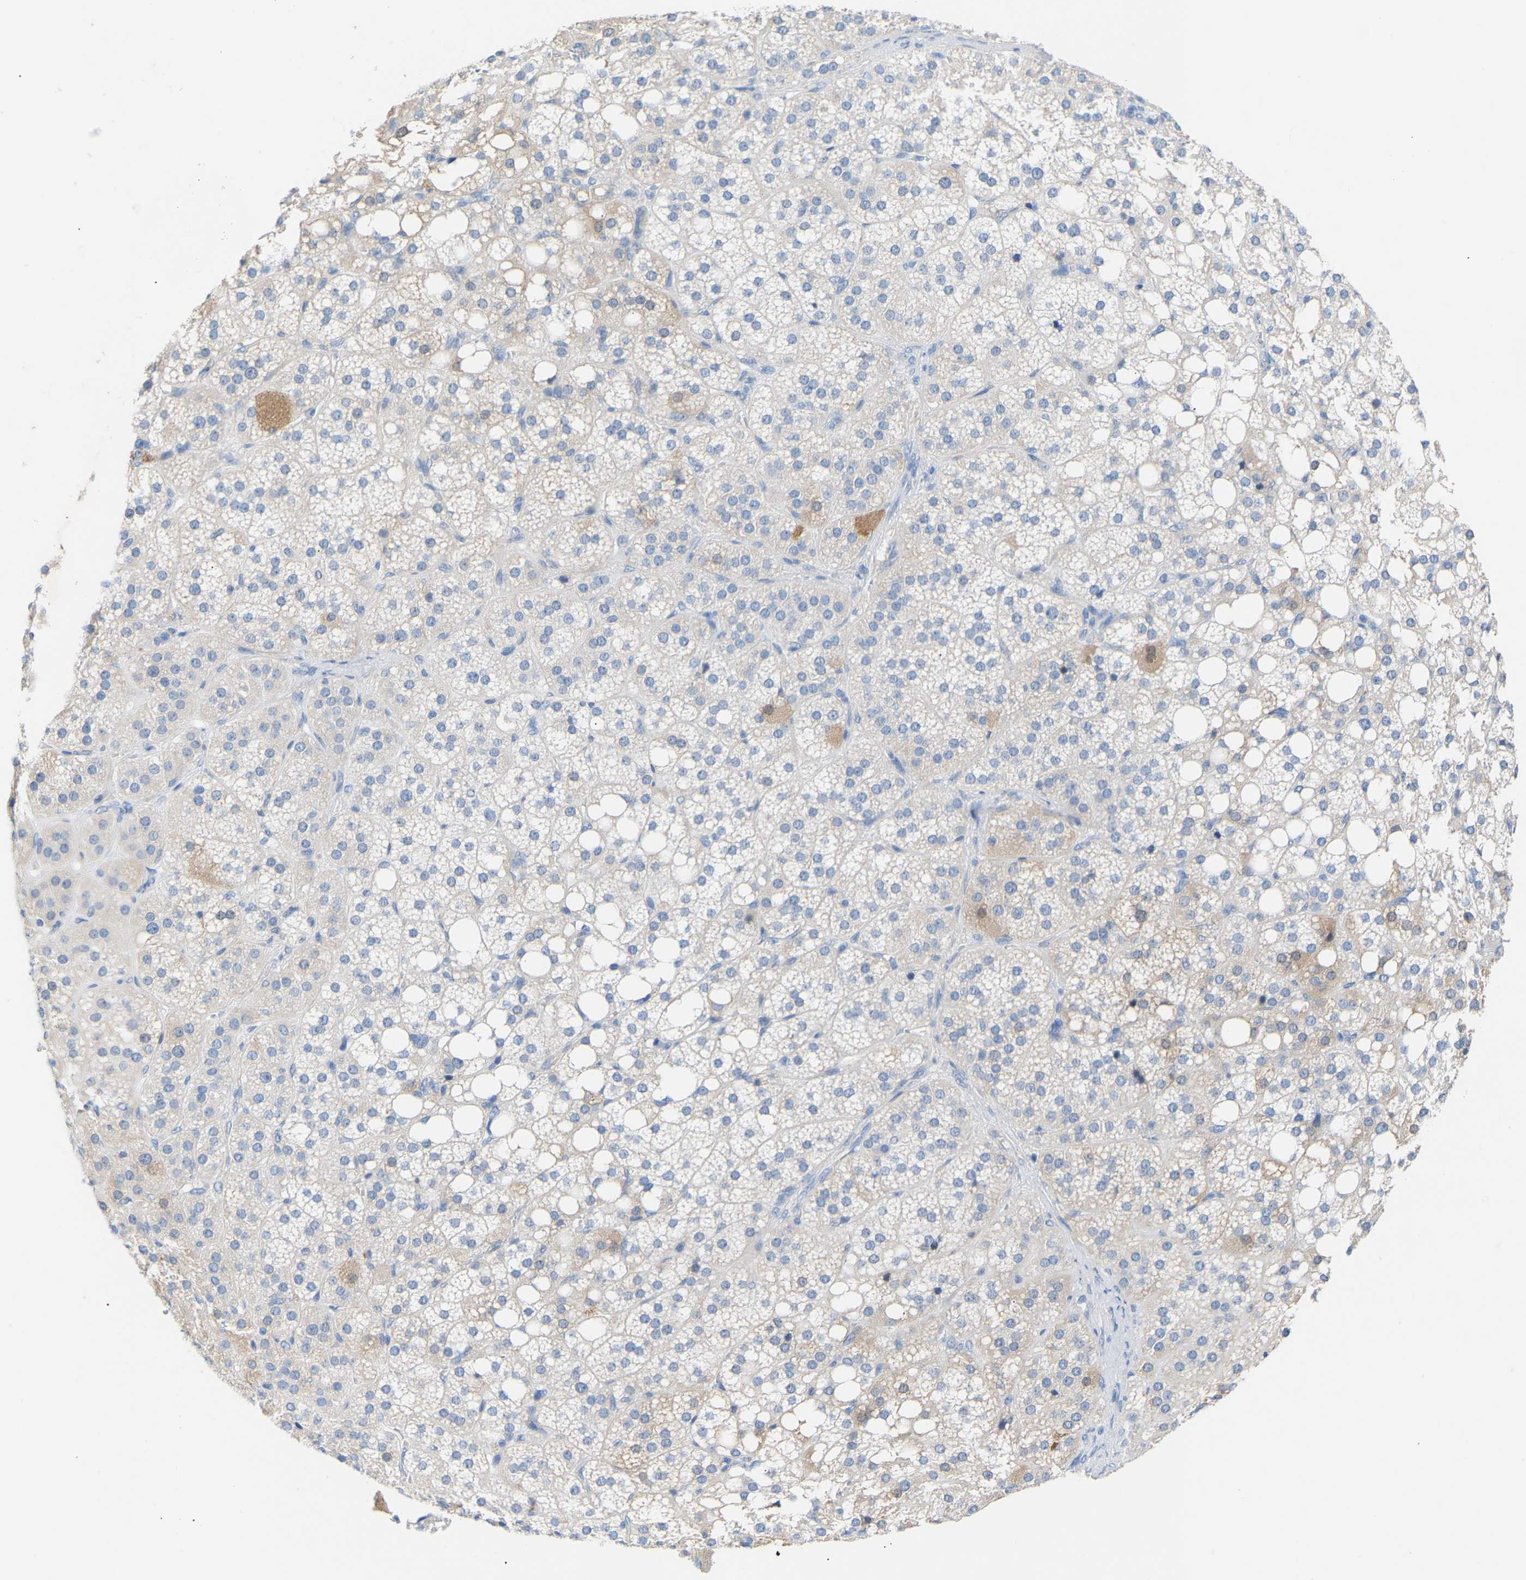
{"staining": {"intensity": "weak", "quantity": "<25%", "location": "cytoplasmic/membranous"}, "tissue": "adrenal gland", "cell_type": "Glandular cells", "image_type": "normal", "snomed": [{"axis": "morphology", "description": "Normal tissue, NOS"}, {"axis": "topography", "description": "Adrenal gland"}], "caption": "A high-resolution image shows IHC staining of normal adrenal gland, which reveals no significant expression in glandular cells.", "gene": "PEX1", "patient": {"sex": "female", "age": 59}}